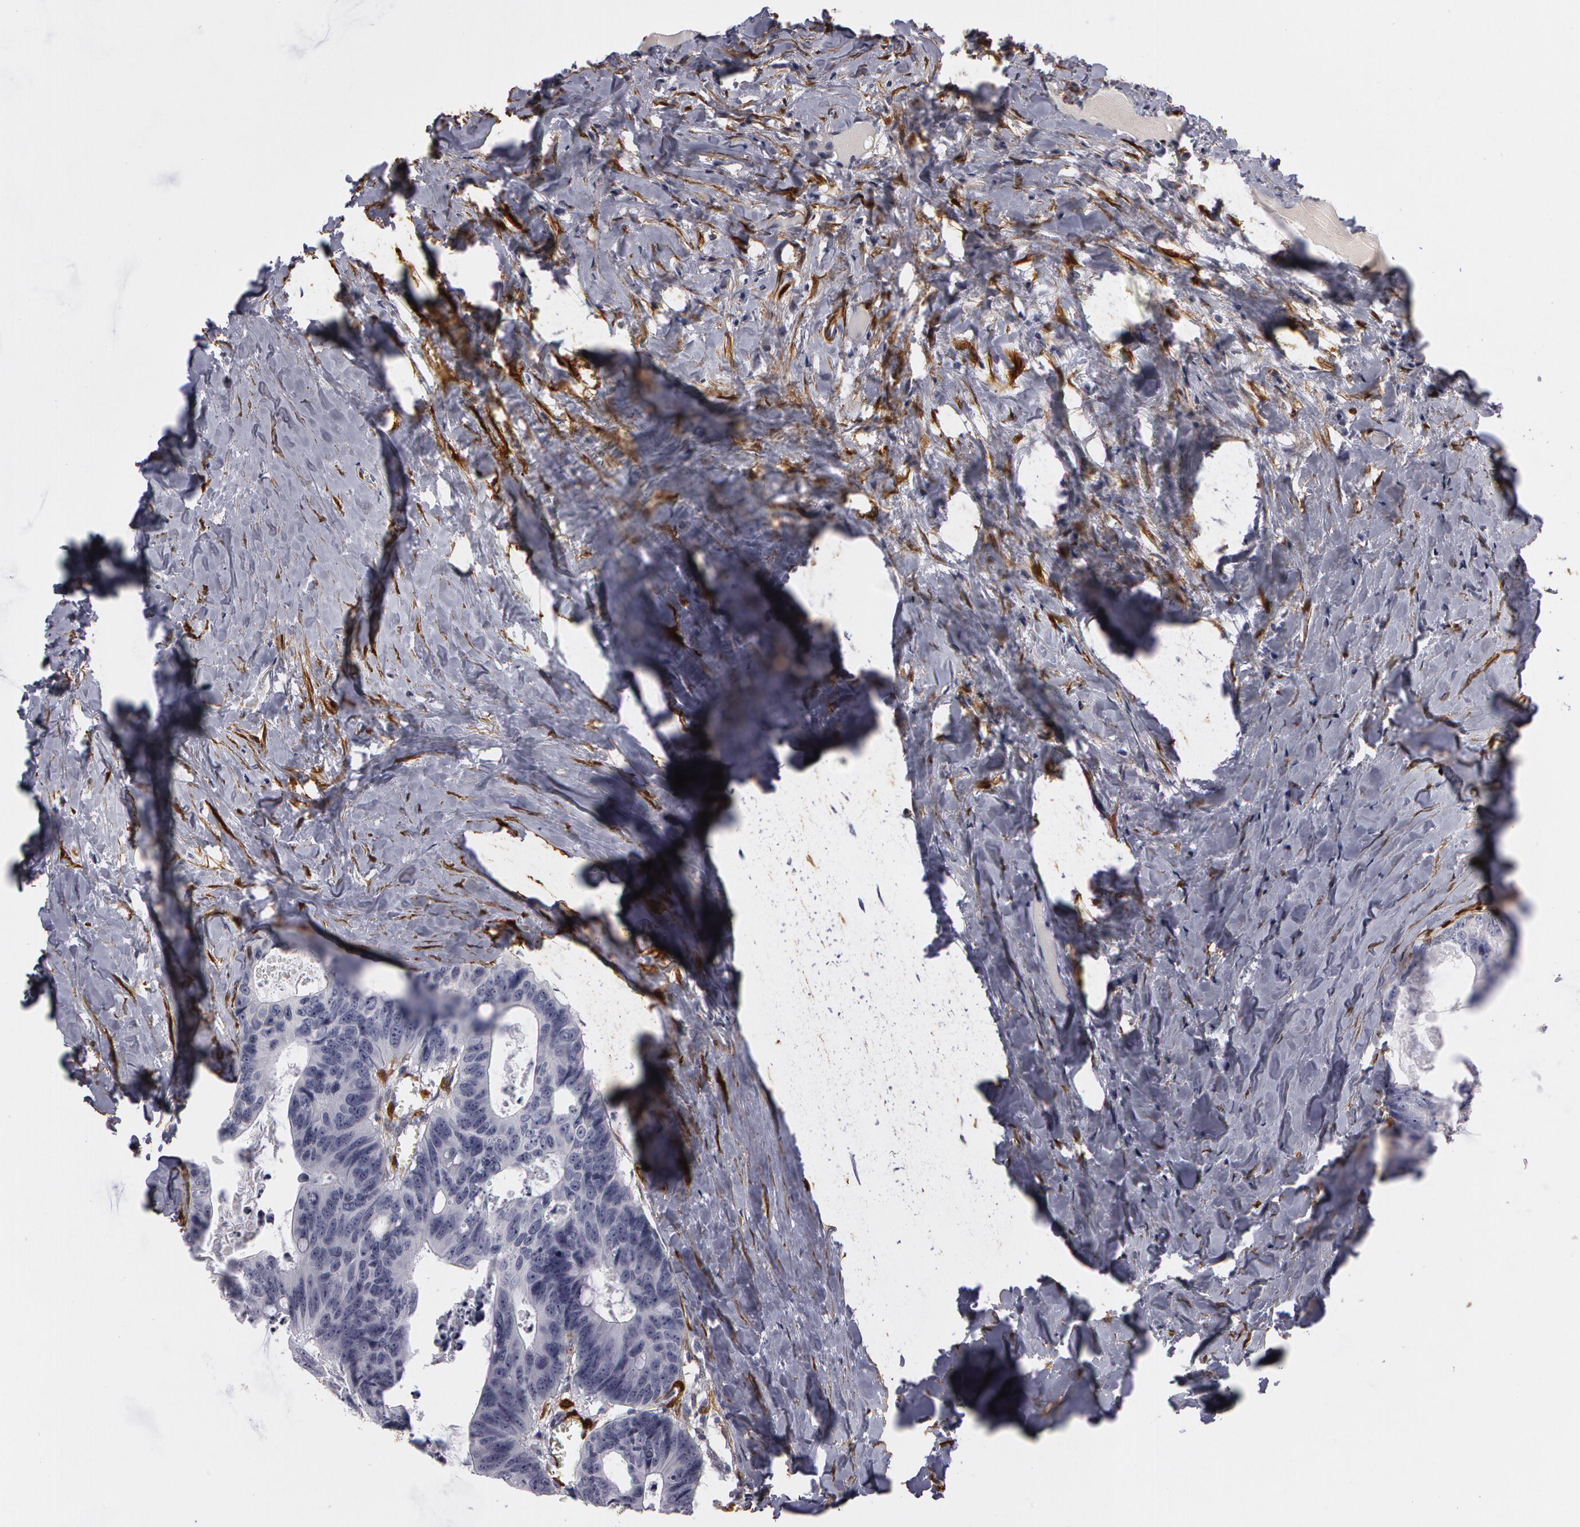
{"staining": {"intensity": "negative", "quantity": "none", "location": "none"}, "tissue": "colorectal cancer", "cell_type": "Tumor cells", "image_type": "cancer", "snomed": [{"axis": "morphology", "description": "Adenocarcinoma, NOS"}, {"axis": "topography", "description": "Colon"}], "caption": "The micrograph reveals no significant staining in tumor cells of colorectal cancer (adenocarcinoma).", "gene": "TAGLN", "patient": {"sex": "female", "age": 55}}